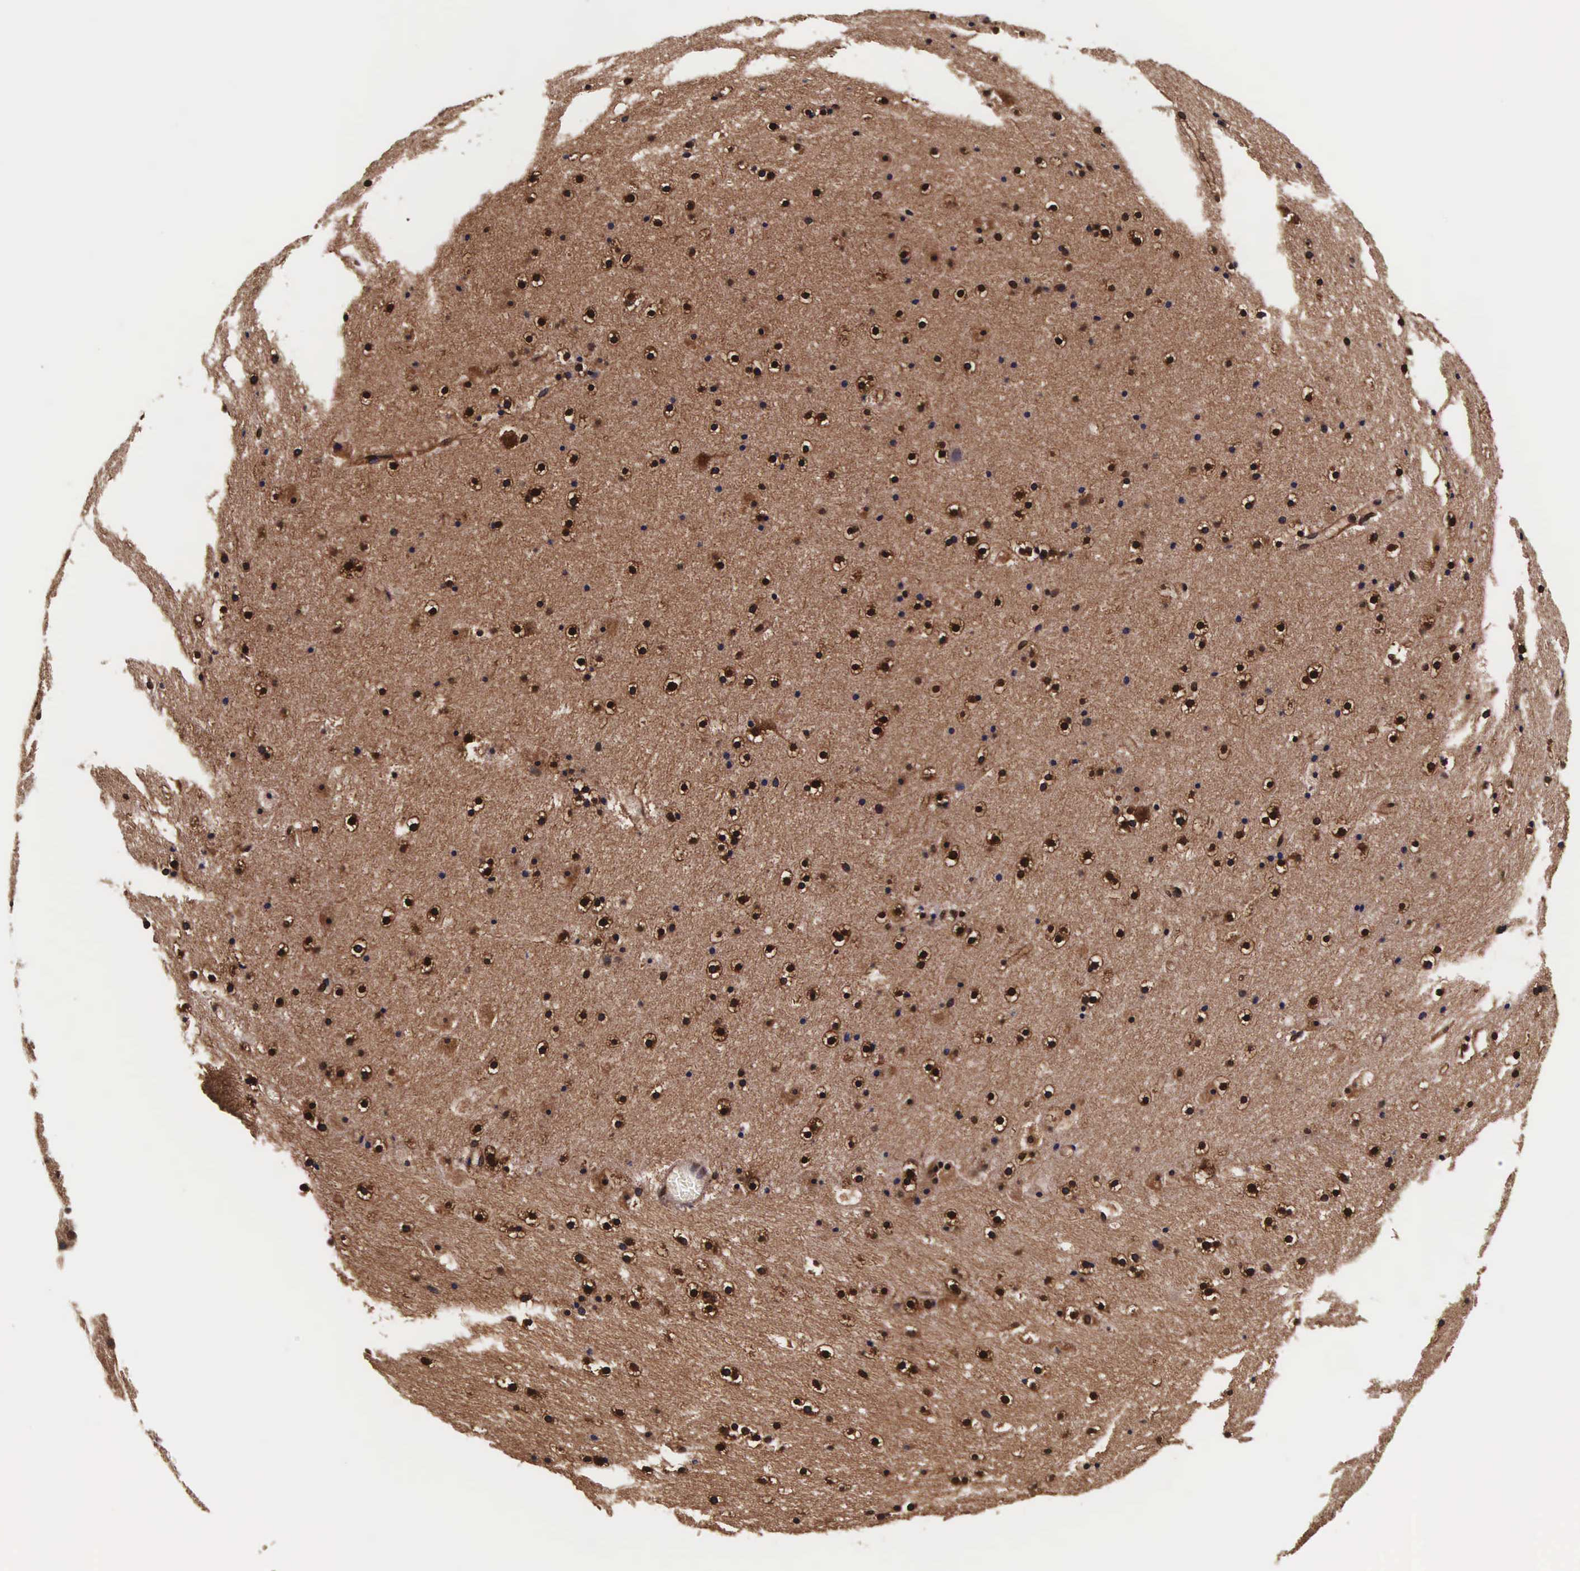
{"staining": {"intensity": "strong", "quantity": ">75%", "location": "cytoplasmic/membranous,nuclear"}, "tissue": "hippocampus", "cell_type": "Glial cells", "image_type": "normal", "snomed": [{"axis": "morphology", "description": "Normal tissue, NOS"}, {"axis": "topography", "description": "Hippocampus"}], "caption": "This image shows normal hippocampus stained with immunohistochemistry to label a protein in brown. The cytoplasmic/membranous,nuclear of glial cells show strong positivity for the protein. Nuclei are counter-stained blue.", "gene": "TECPR2", "patient": {"sex": "male", "age": 45}}